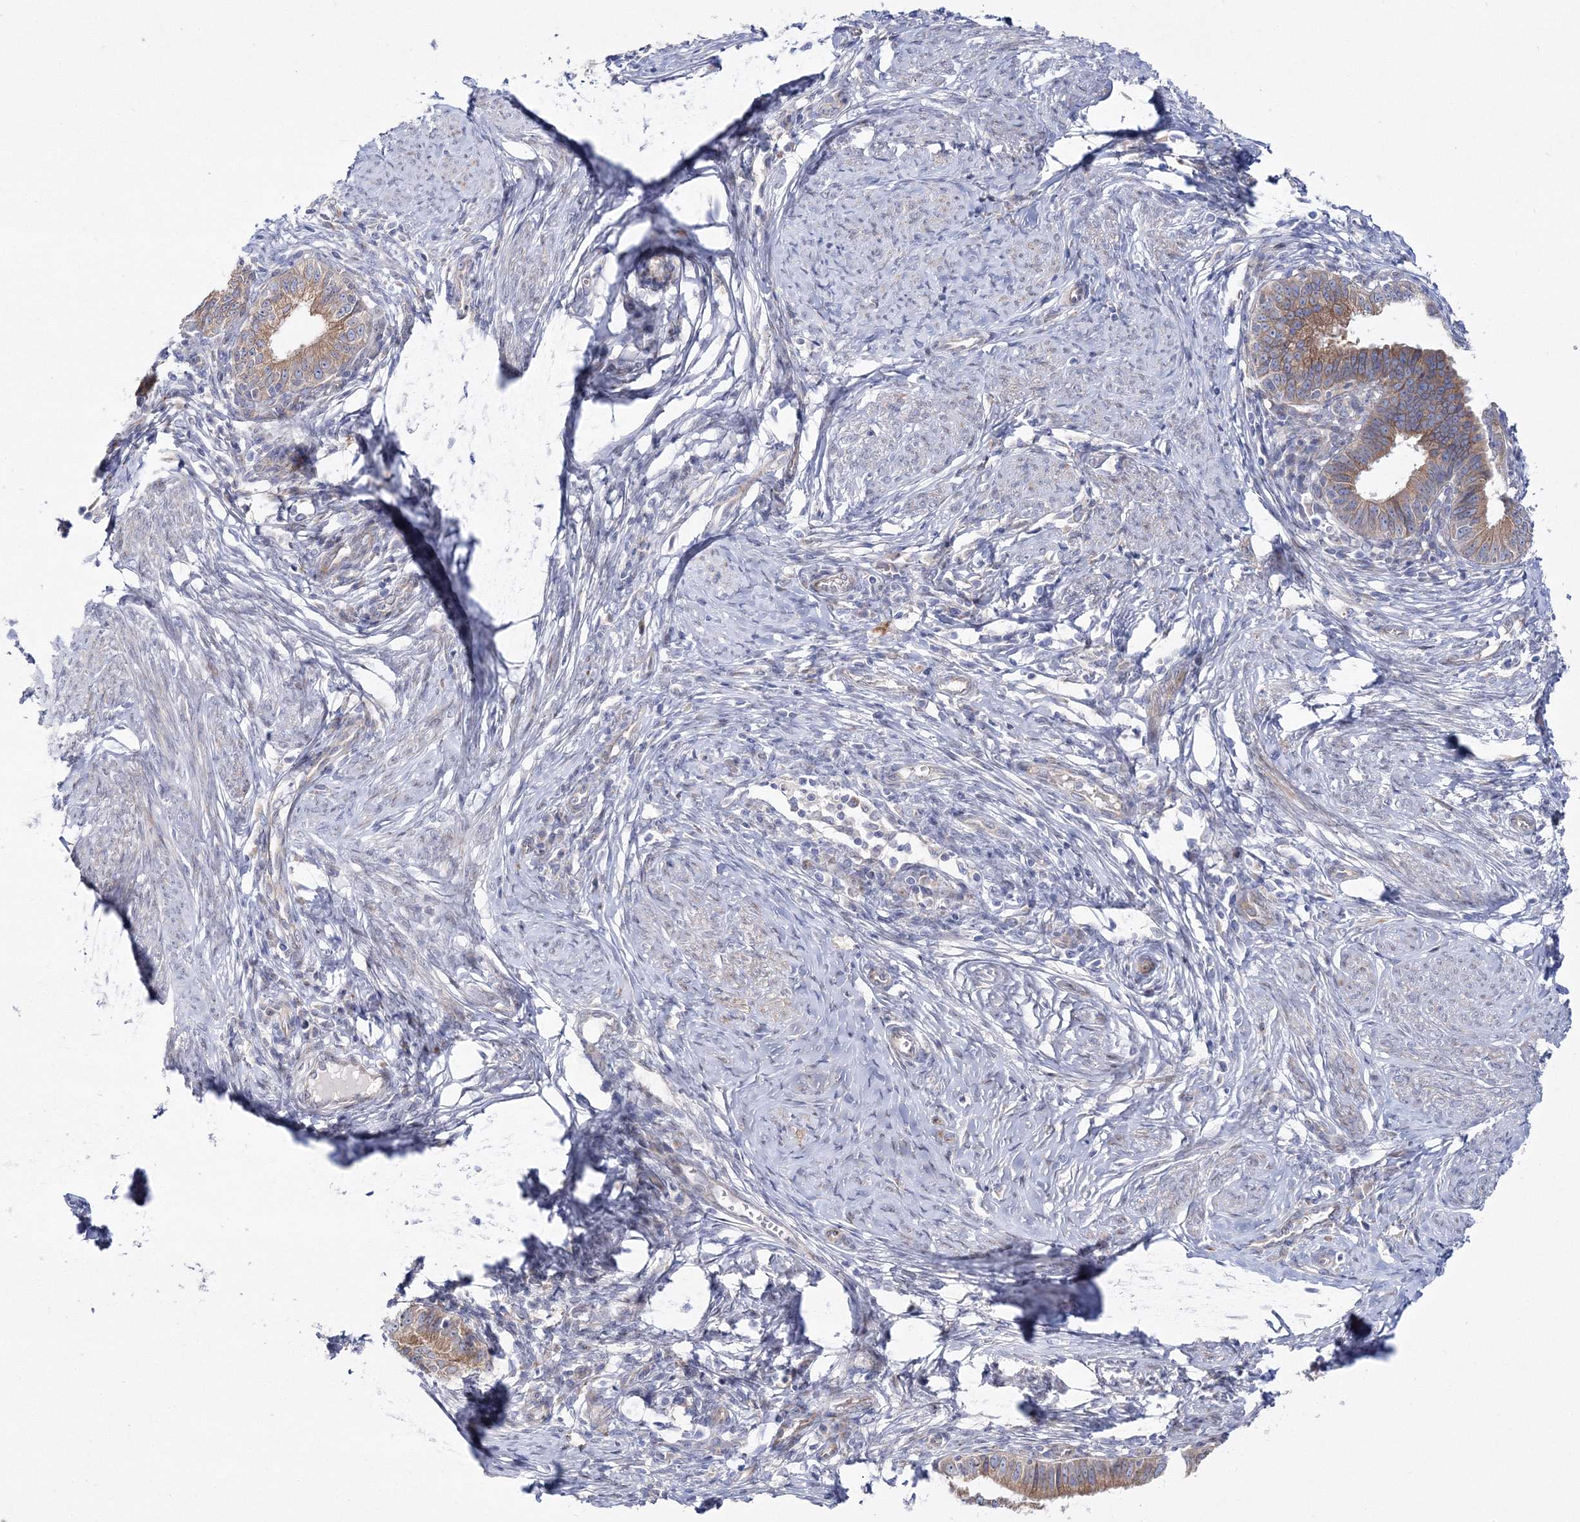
{"staining": {"intensity": "moderate", "quantity": ">75%", "location": "cytoplasmic/membranous"}, "tissue": "cervical cancer", "cell_type": "Tumor cells", "image_type": "cancer", "snomed": [{"axis": "morphology", "description": "Adenocarcinoma, NOS"}, {"axis": "topography", "description": "Cervix"}], "caption": "Brown immunohistochemical staining in cervical adenocarcinoma reveals moderate cytoplasmic/membranous positivity in approximately >75% of tumor cells. (Brightfield microscopy of DAB IHC at high magnification).", "gene": "ARHGAP32", "patient": {"sex": "female", "age": 36}}